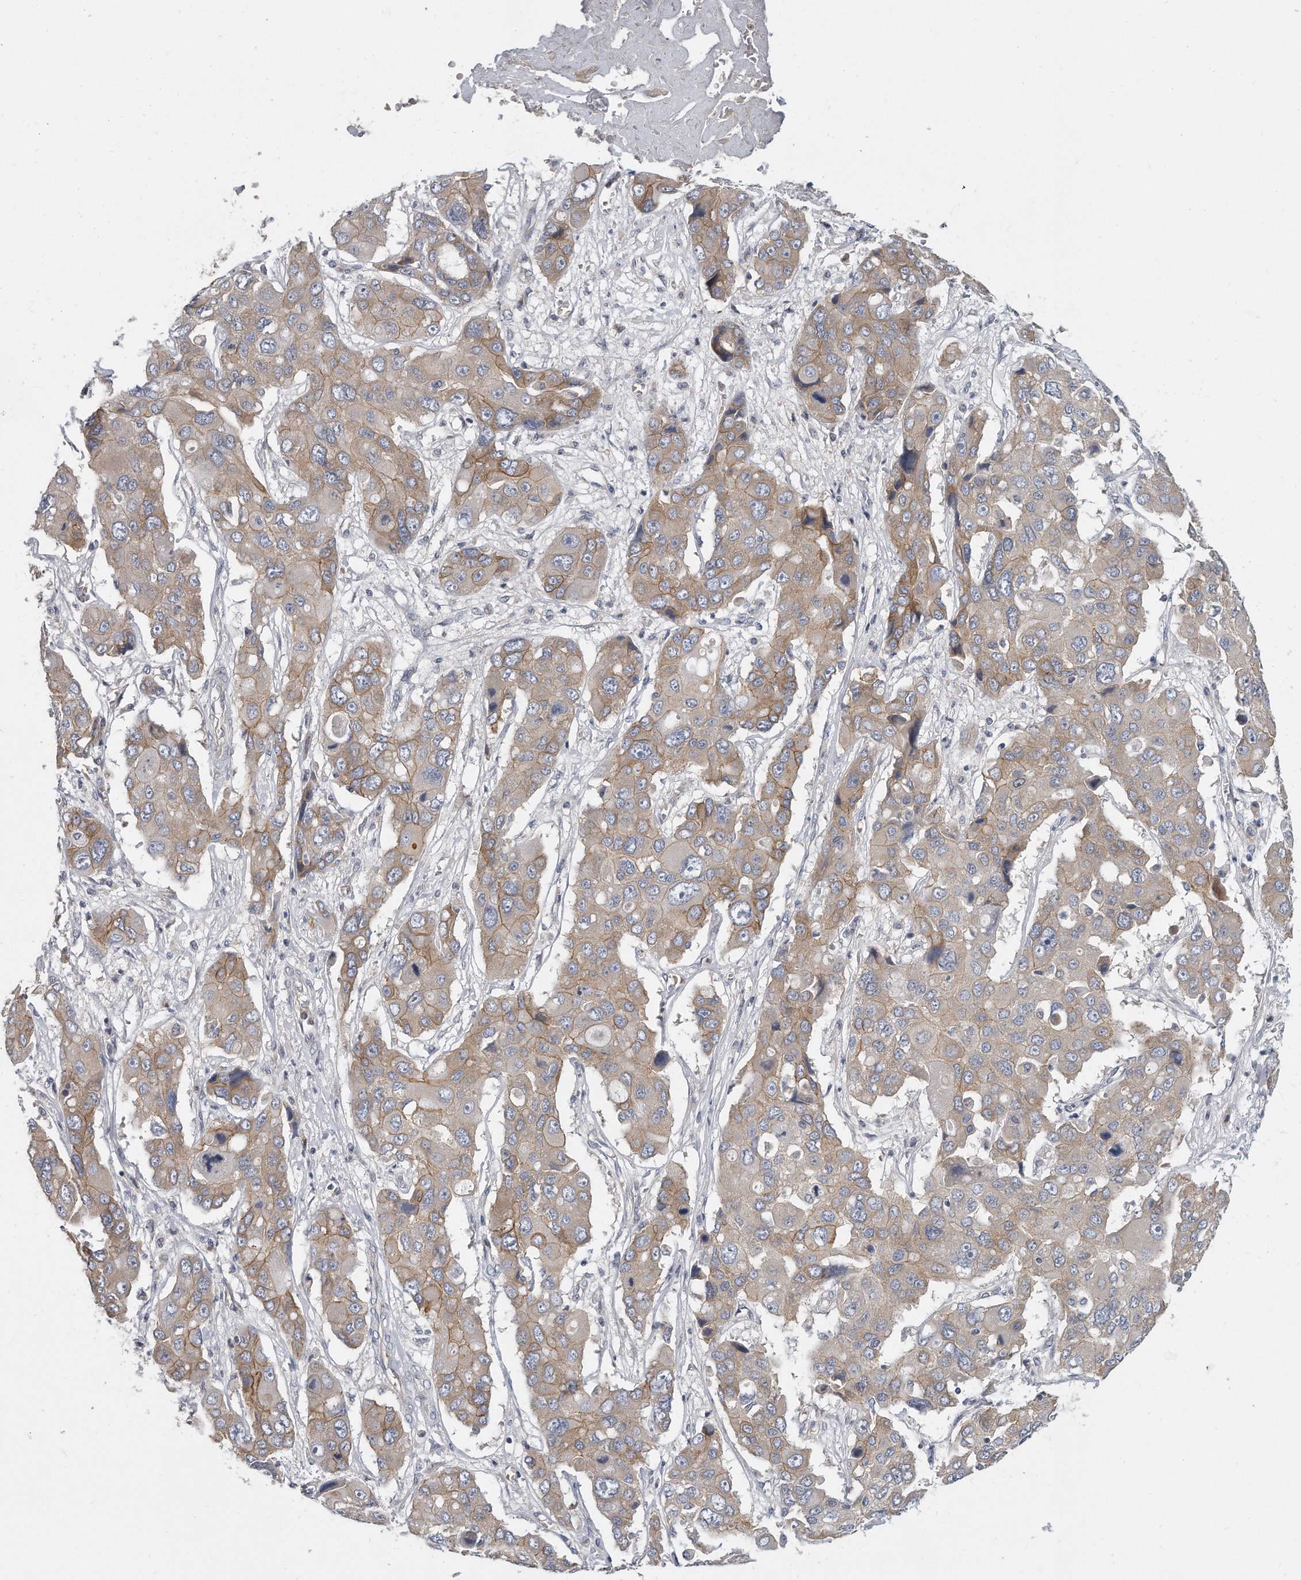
{"staining": {"intensity": "weak", "quantity": "25%-75%", "location": "cytoplasmic/membranous"}, "tissue": "liver cancer", "cell_type": "Tumor cells", "image_type": "cancer", "snomed": [{"axis": "morphology", "description": "Cholangiocarcinoma"}, {"axis": "topography", "description": "Liver"}], "caption": "Immunohistochemical staining of liver cancer reveals low levels of weak cytoplasmic/membranous protein expression in approximately 25%-75% of tumor cells.", "gene": "PLEKHA6", "patient": {"sex": "male", "age": 67}}